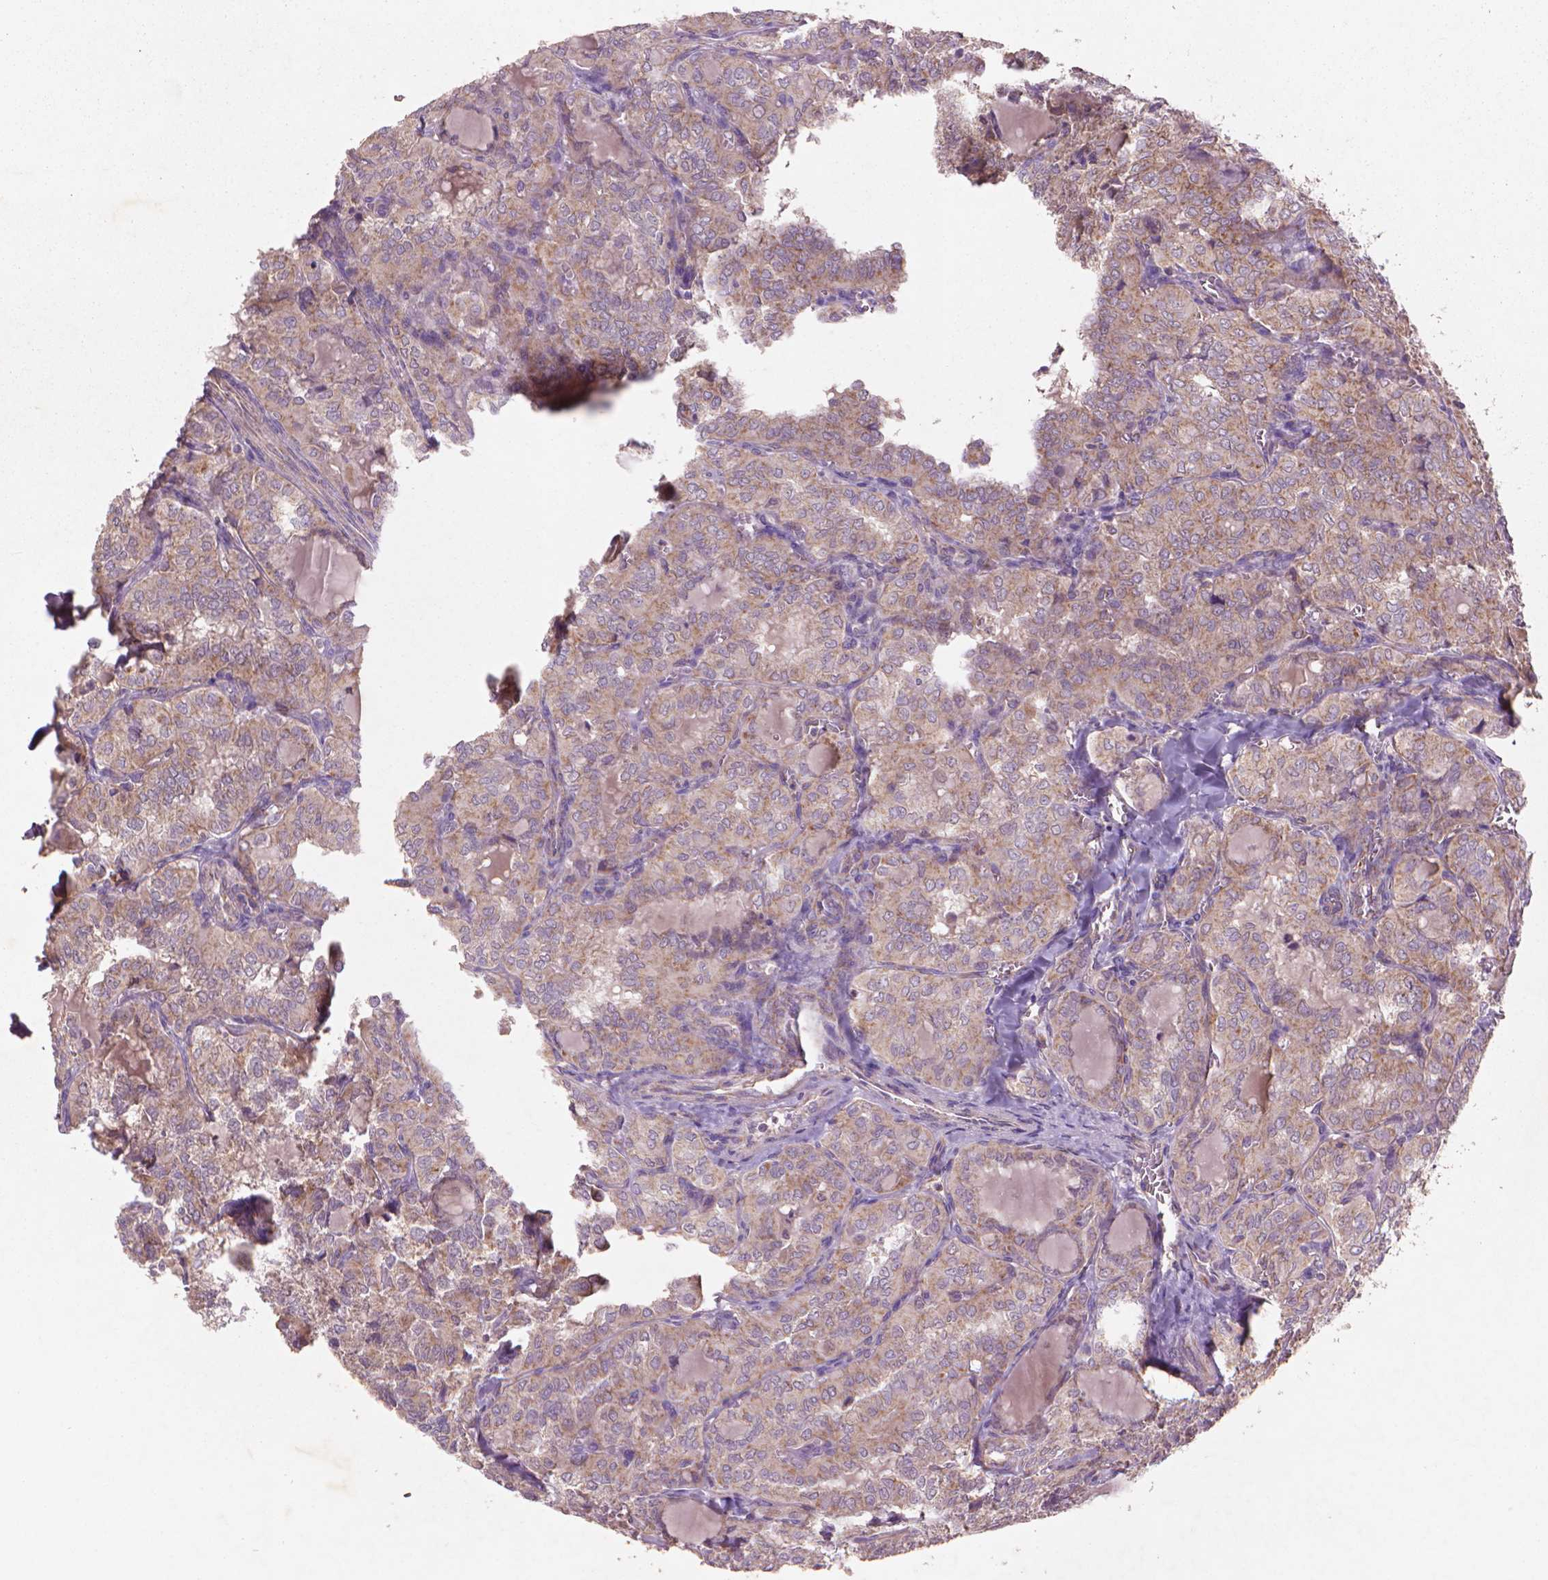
{"staining": {"intensity": "weak", "quantity": ">75%", "location": "cytoplasmic/membranous"}, "tissue": "thyroid cancer", "cell_type": "Tumor cells", "image_type": "cancer", "snomed": [{"axis": "morphology", "description": "Papillary adenocarcinoma, NOS"}, {"axis": "topography", "description": "Thyroid gland"}], "caption": "Protein staining of thyroid cancer (papillary adenocarcinoma) tissue reveals weak cytoplasmic/membranous staining in approximately >75% of tumor cells. The protein is shown in brown color, while the nuclei are stained blue.", "gene": "NLRX1", "patient": {"sex": "female", "age": 41}}